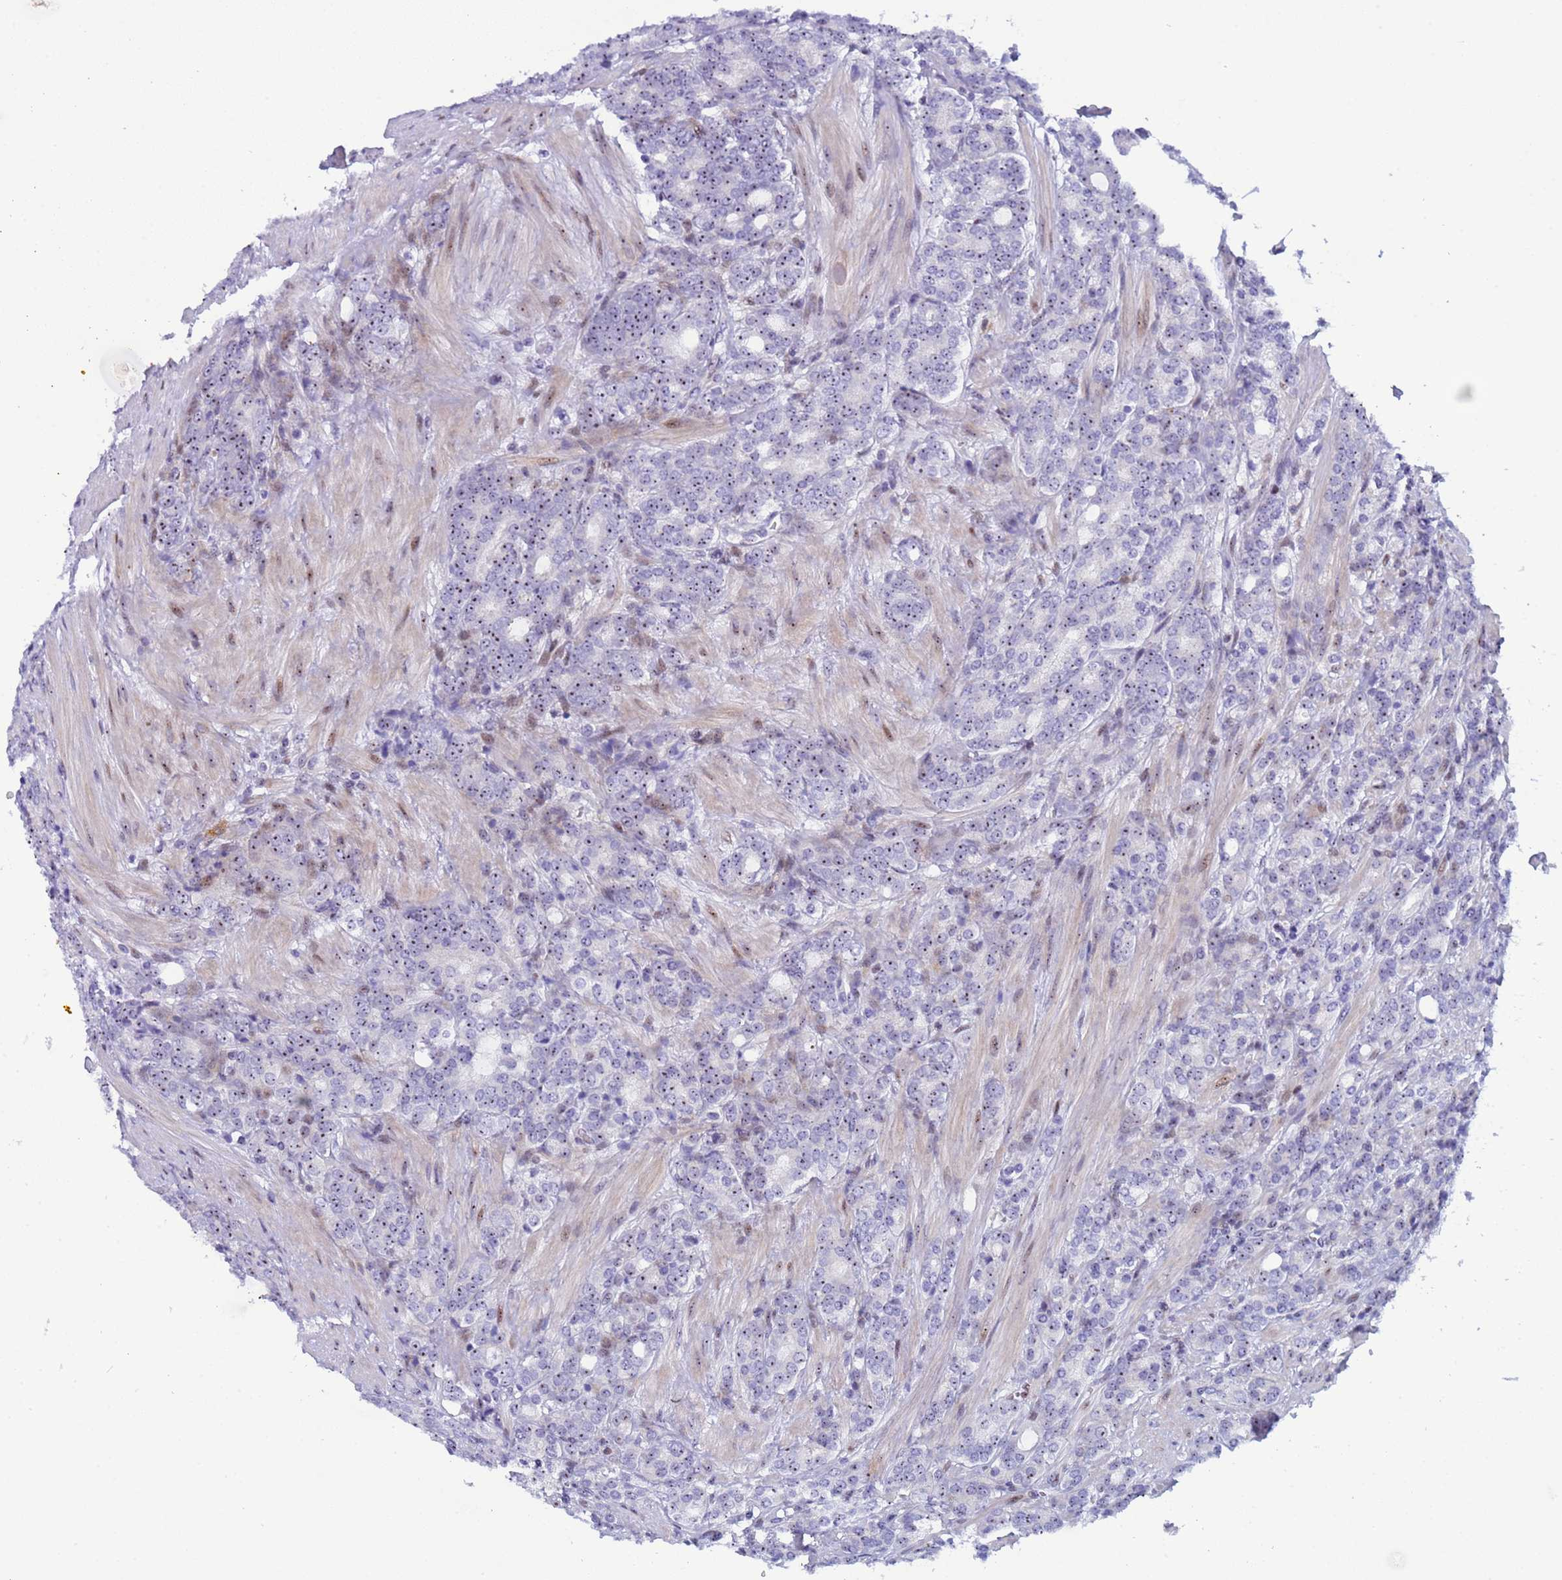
{"staining": {"intensity": "weak", "quantity": "<25%", "location": "nuclear"}, "tissue": "prostate cancer", "cell_type": "Tumor cells", "image_type": "cancer", "snomed": [{"axis": "morphology", "description": "Adenocarcinoma, High grade"}, {"axis": "topography", "description": "Prostate"}], "caption": "This image is of prostate cancer (high-grade adenocarcinoma) stained with immunohistochemistry to label a protein in brown with the nuclei are counter-stained blue. There is no staining in tumor cells. (DAB (3,3'-diaminobenzidine) IHC, high magnification).", "gene": "POP5", "patient": {"sex": "male", "age": 62}}